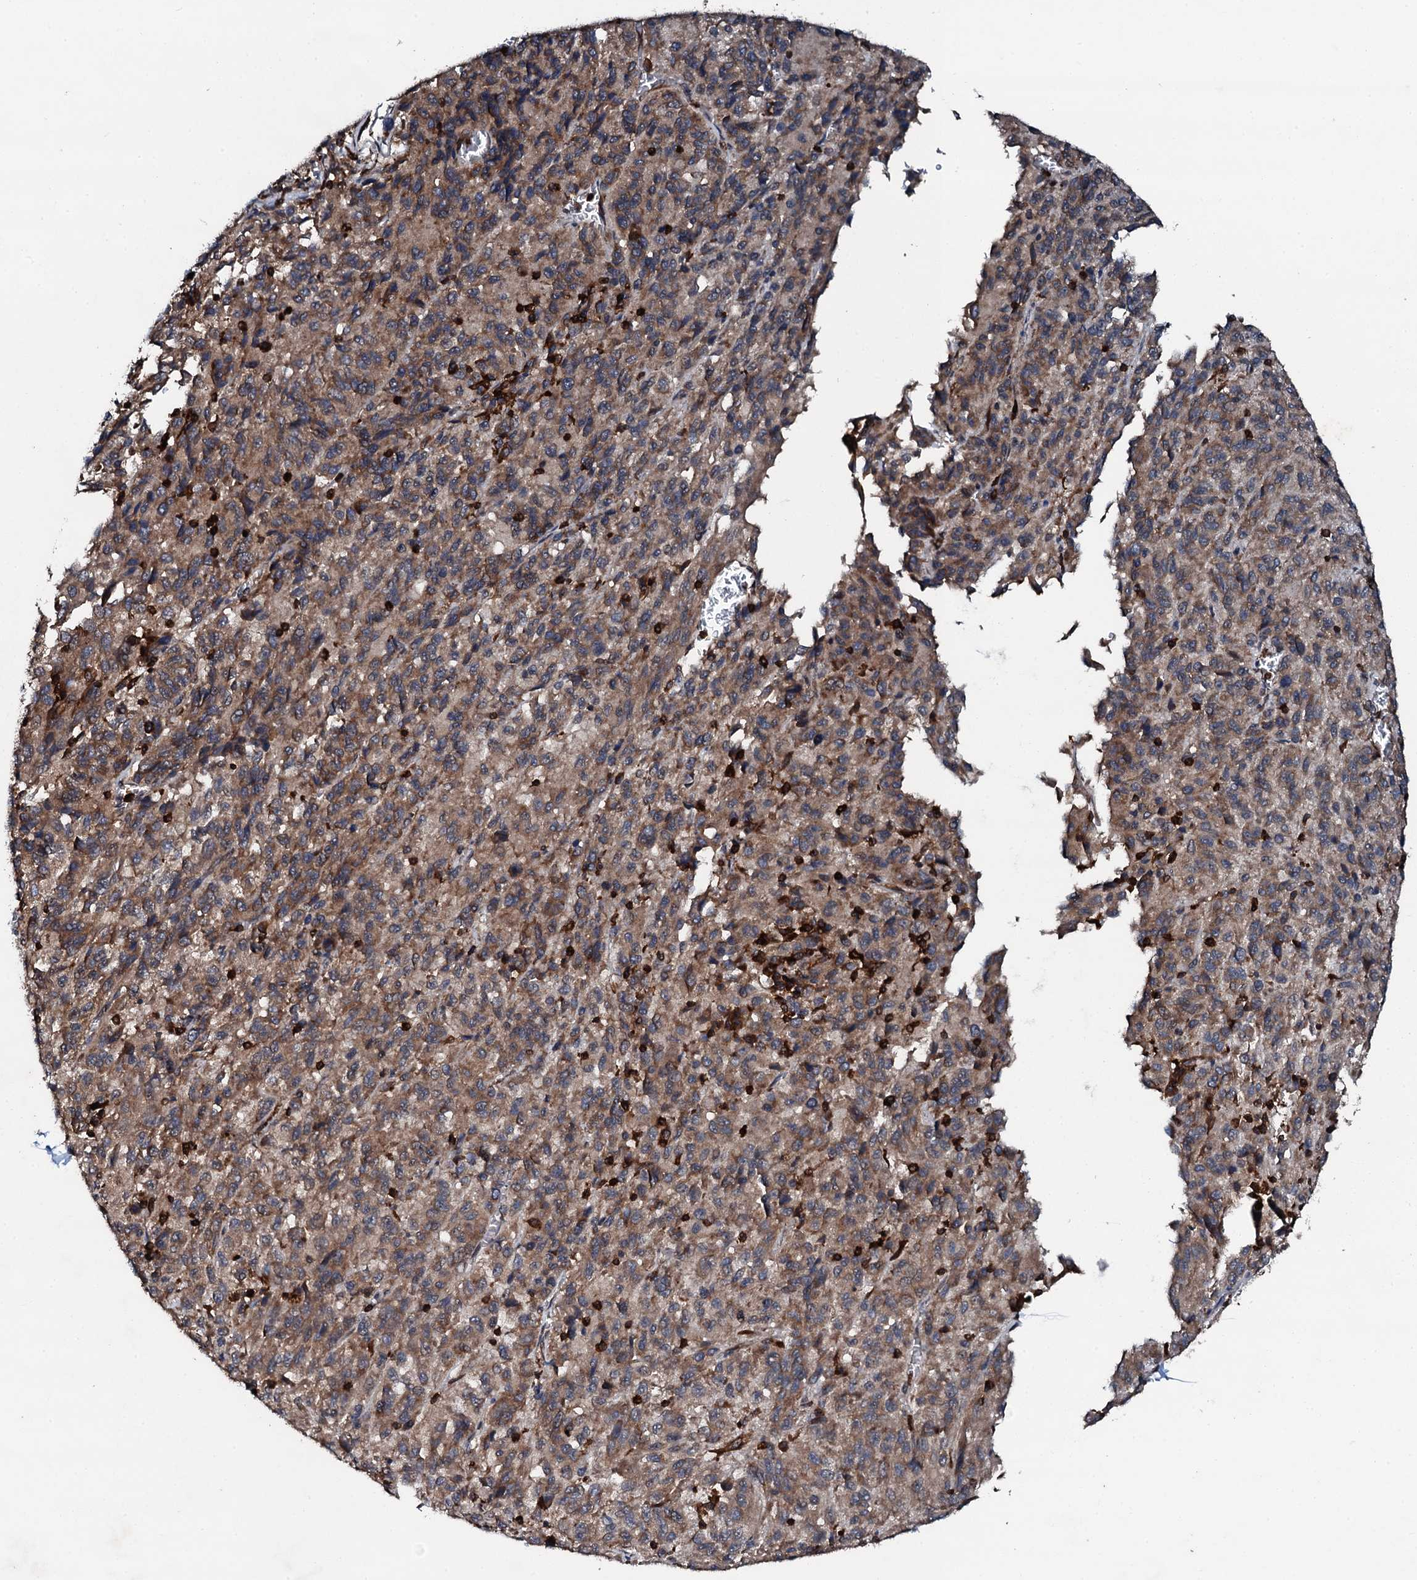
{"staining": {"intensity": "moderate", "quantity": ">75%", "location": "cytoplasmic/membranous"}, "tissue": "melanoma", "cell_type": "Tumor cells", "image_type": "cancer", "snomed": [{"axis": "morphology", "description": "Malignant melanoma, Metastatic site"}, {"axis": "topography", "description": "Lung"}], "caption": "A histopathology image of human malignant melanoma (metastatic site) stained for a protein reveals moderate cytoplasmic/membranous brown staining in tumor cells. The staining is performed using DAB brown chromogen to label protein expression. The nuclei are counter-stained blue using hematoxylin.", "gene": "EDC4", "patient": {"sex": "male", "age": 64}}